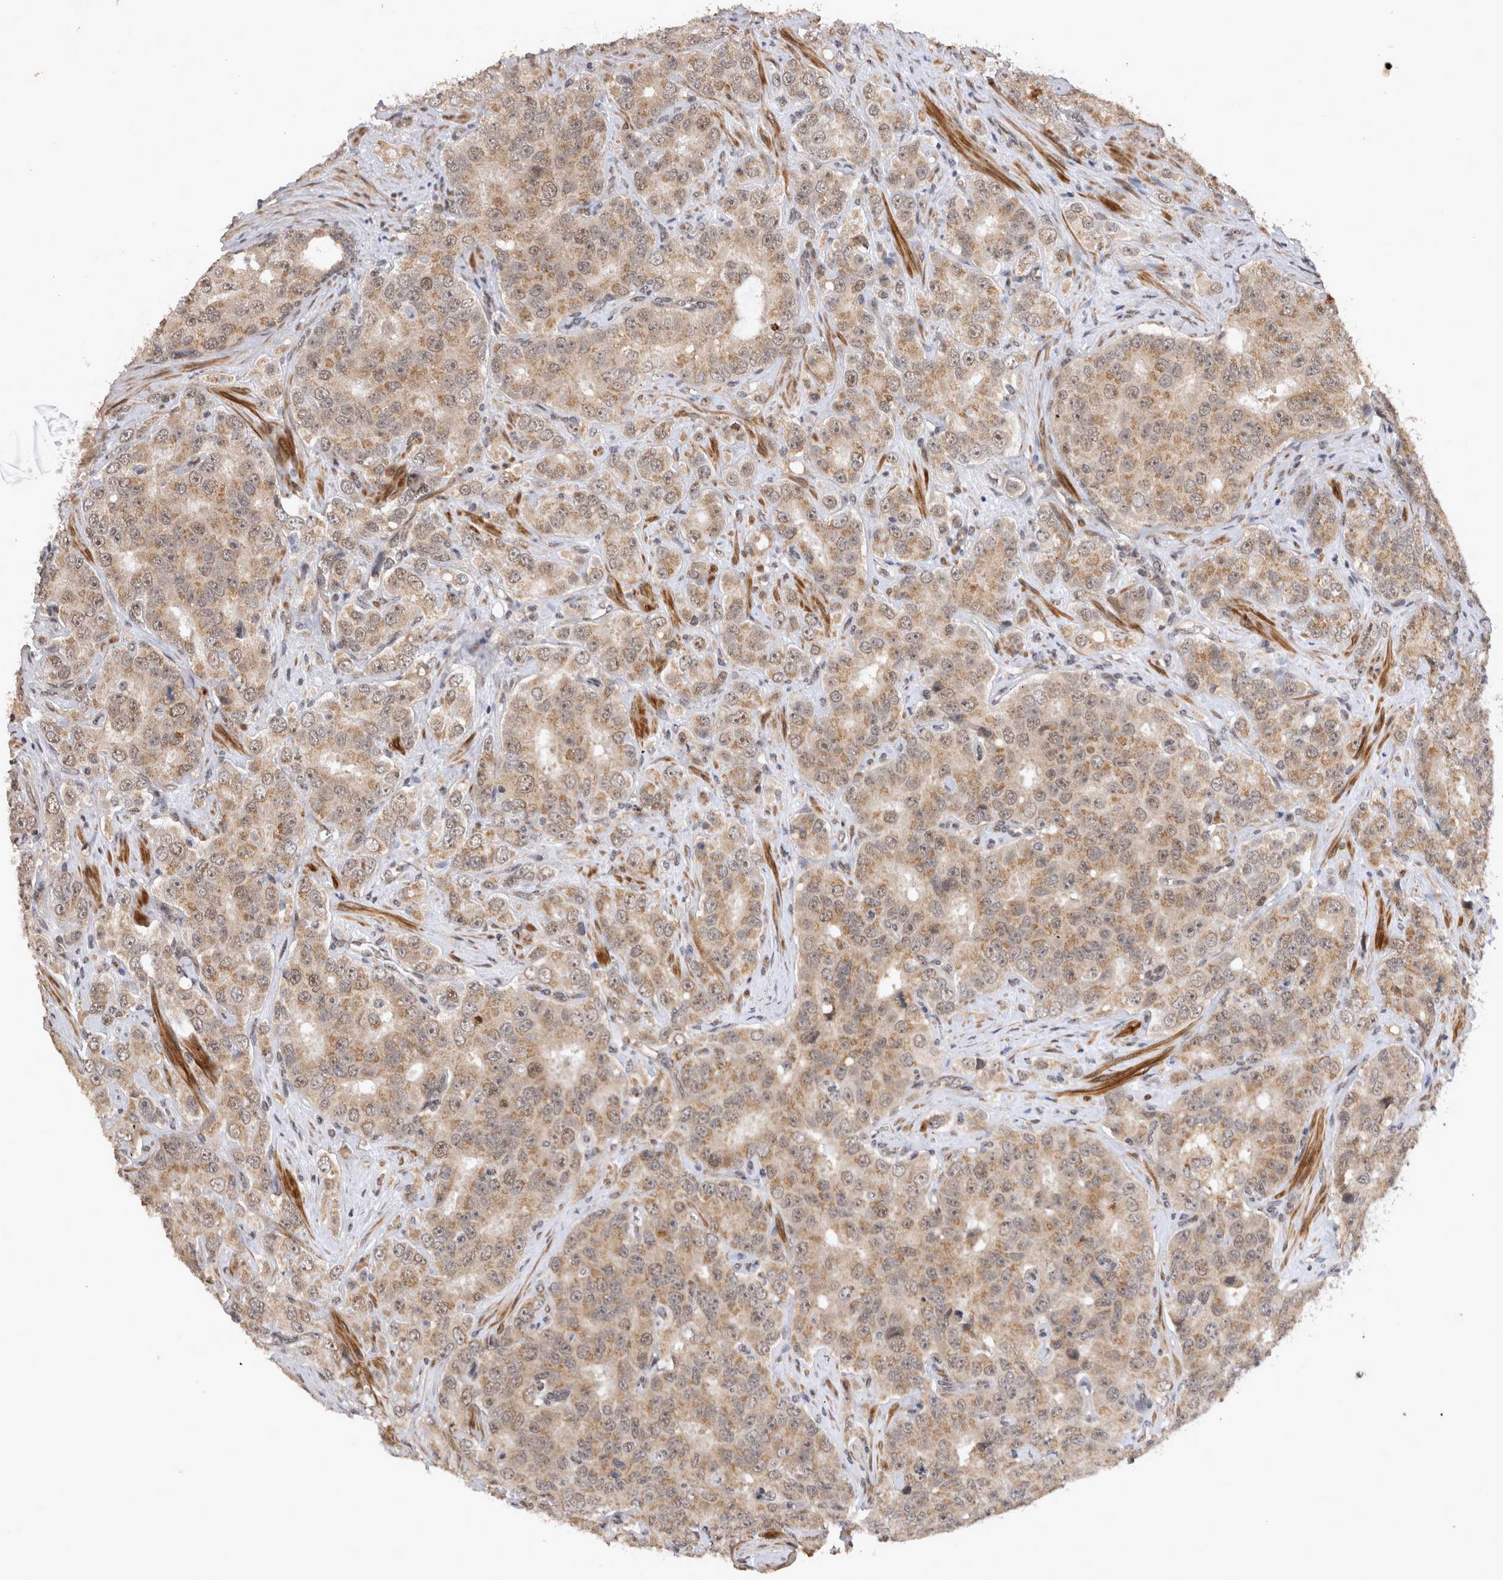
{"staining": {"intensity": "moderate", "quantity": ">75%", "location": "cytoplasmic/membranous"}, "tissue": "prostate cancer", "cell_type": "Tumor cells", "image_type": "cancer", "snomed": [{"axis": "morphology", "description": "Adenocarcinoma, High grade"}, {"axis": "topography", "description": "Prostate"}], "caption": "Prostate cancer was stained to show a protein in brown. There is medium levels of moderate cytoplasmic/membranous staining in approximately >75% of tumor cells.", "gene": "TMEM65", "patient": {"sex": "male", "age": 58}}